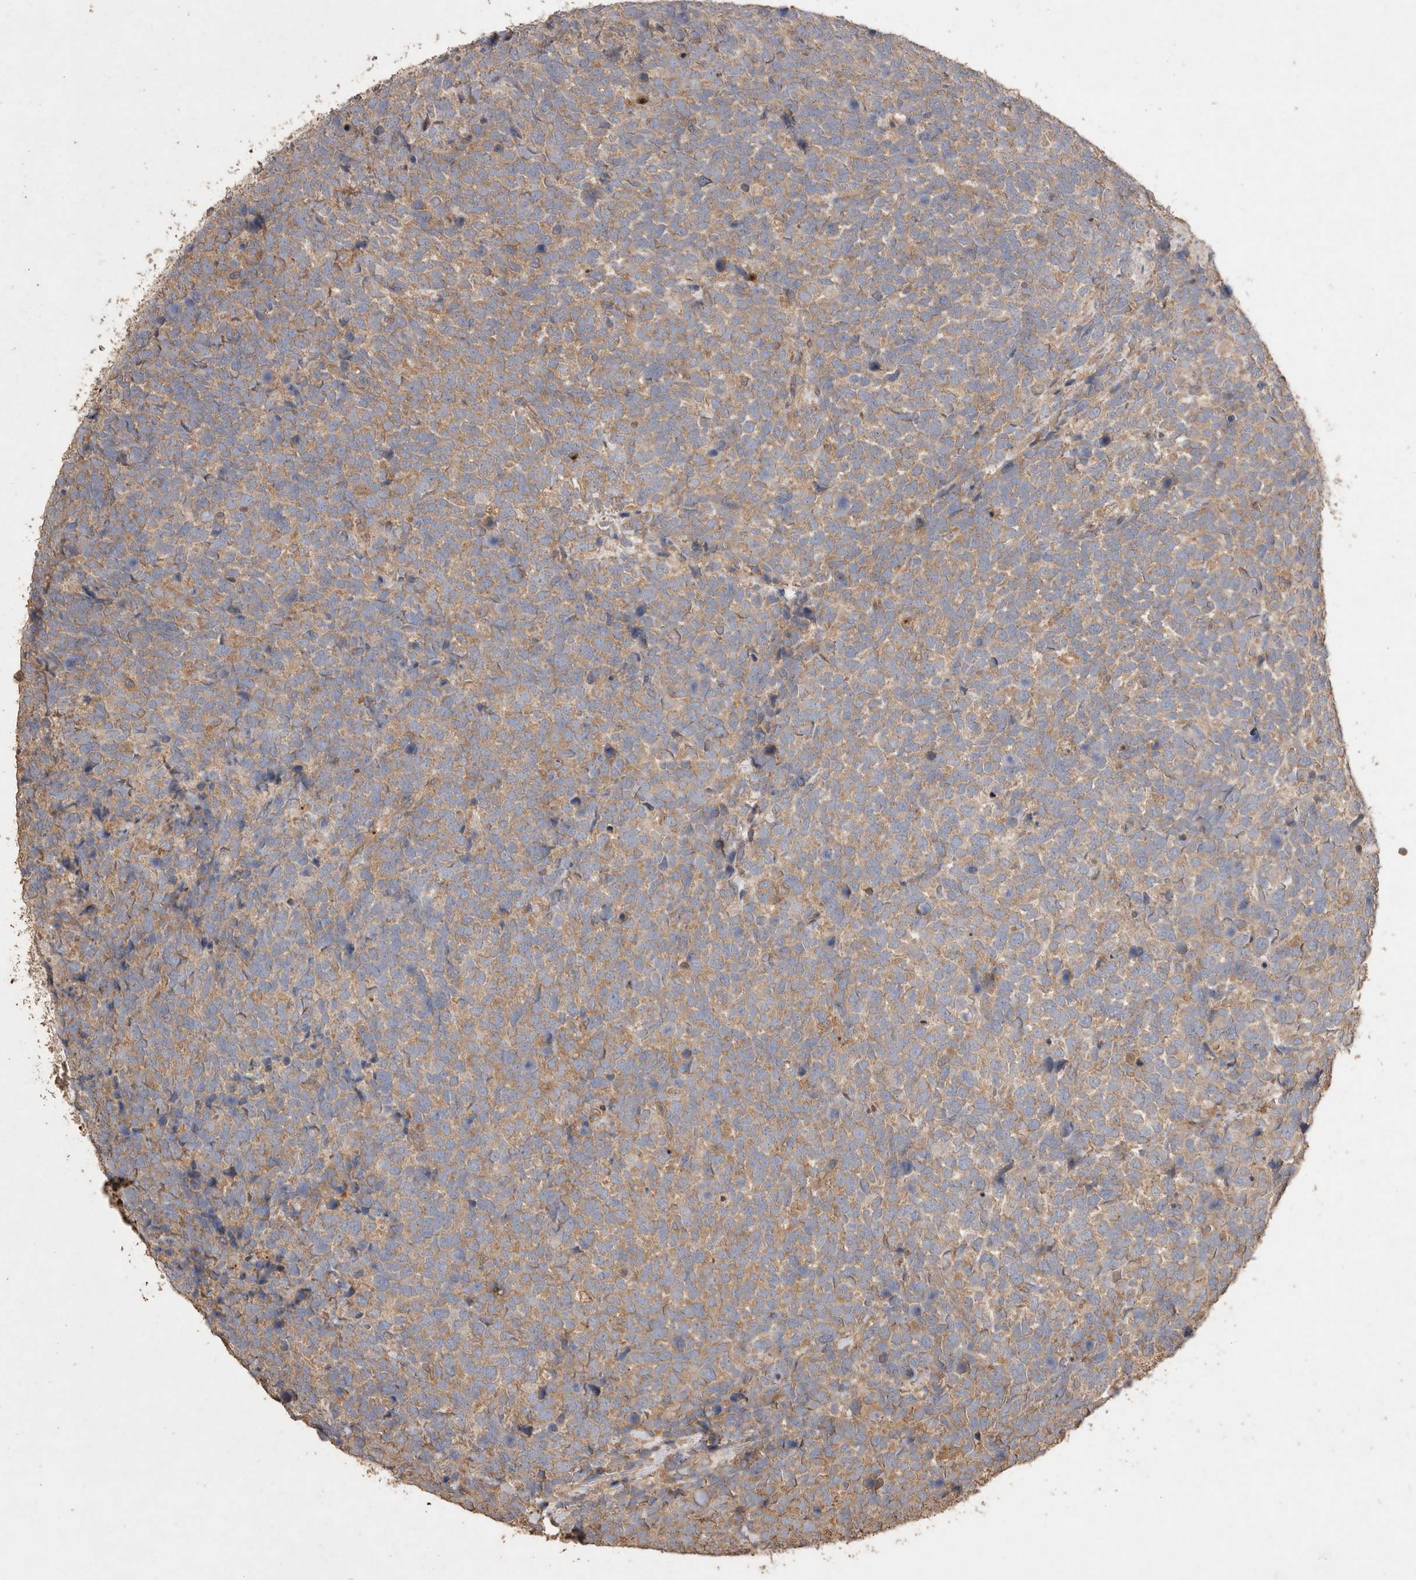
{"staining": {"intensity": "moderate", "quantity": ">75%", "location": "cytoplasmic/membranous"}, "tissue": "urothelial cancer", "cell_type": "Tumor cells", "image_type": "cancer", "snomed": [{"axis": "morphology", "description": "Urothelial carcinoma, High grade"}, {"axis": "topography", "description": "Urinary bladder"}], "caption": "There is medium levels of moderate cytoplasmic/membranous expression in tumor cells of urothelial cancer, as demonstrated by immunohistochemical staining (brown color).", "gene": "SNX31", "patient": {"sex": "female", "age": 82}}